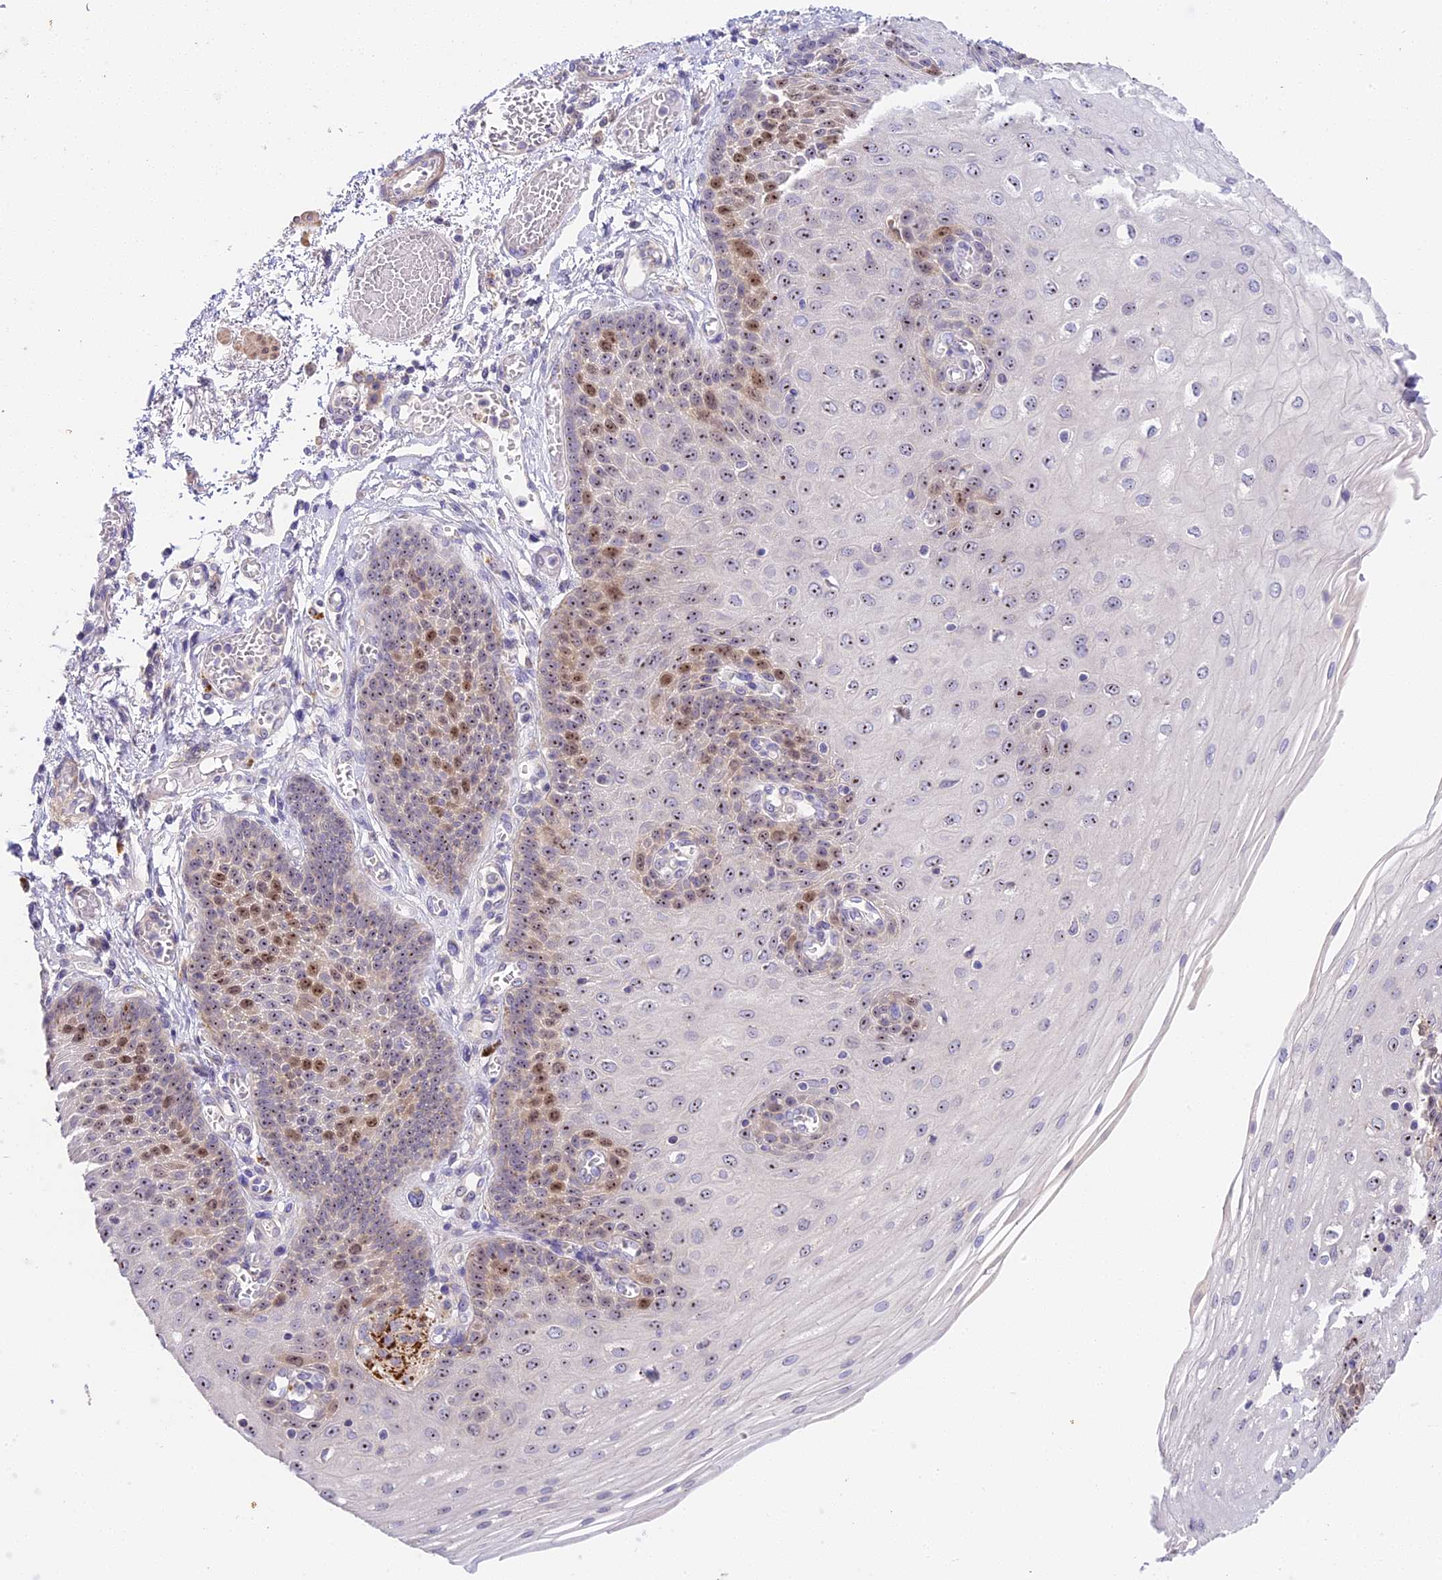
{"staining": {"intensity": "moderate", "quantity": "25%-75%", "location": "nuclear"}, "tissue": "esophagus", "cell_type": "Squamous epithelial cells", "image_type": "normal", "snomed": [{"axis": "morphology", "description": "Normal tissue, NOS"}, {"axis": "topography", "description": "Esophagus"}], "caption": "Squamous epithelial cells exhibit moderate nuclear positivity in about 25%-75% of cells in unremarkable esophagus.", "gene": "RAD51", "patient": {"sex": "male", "age": 81}}